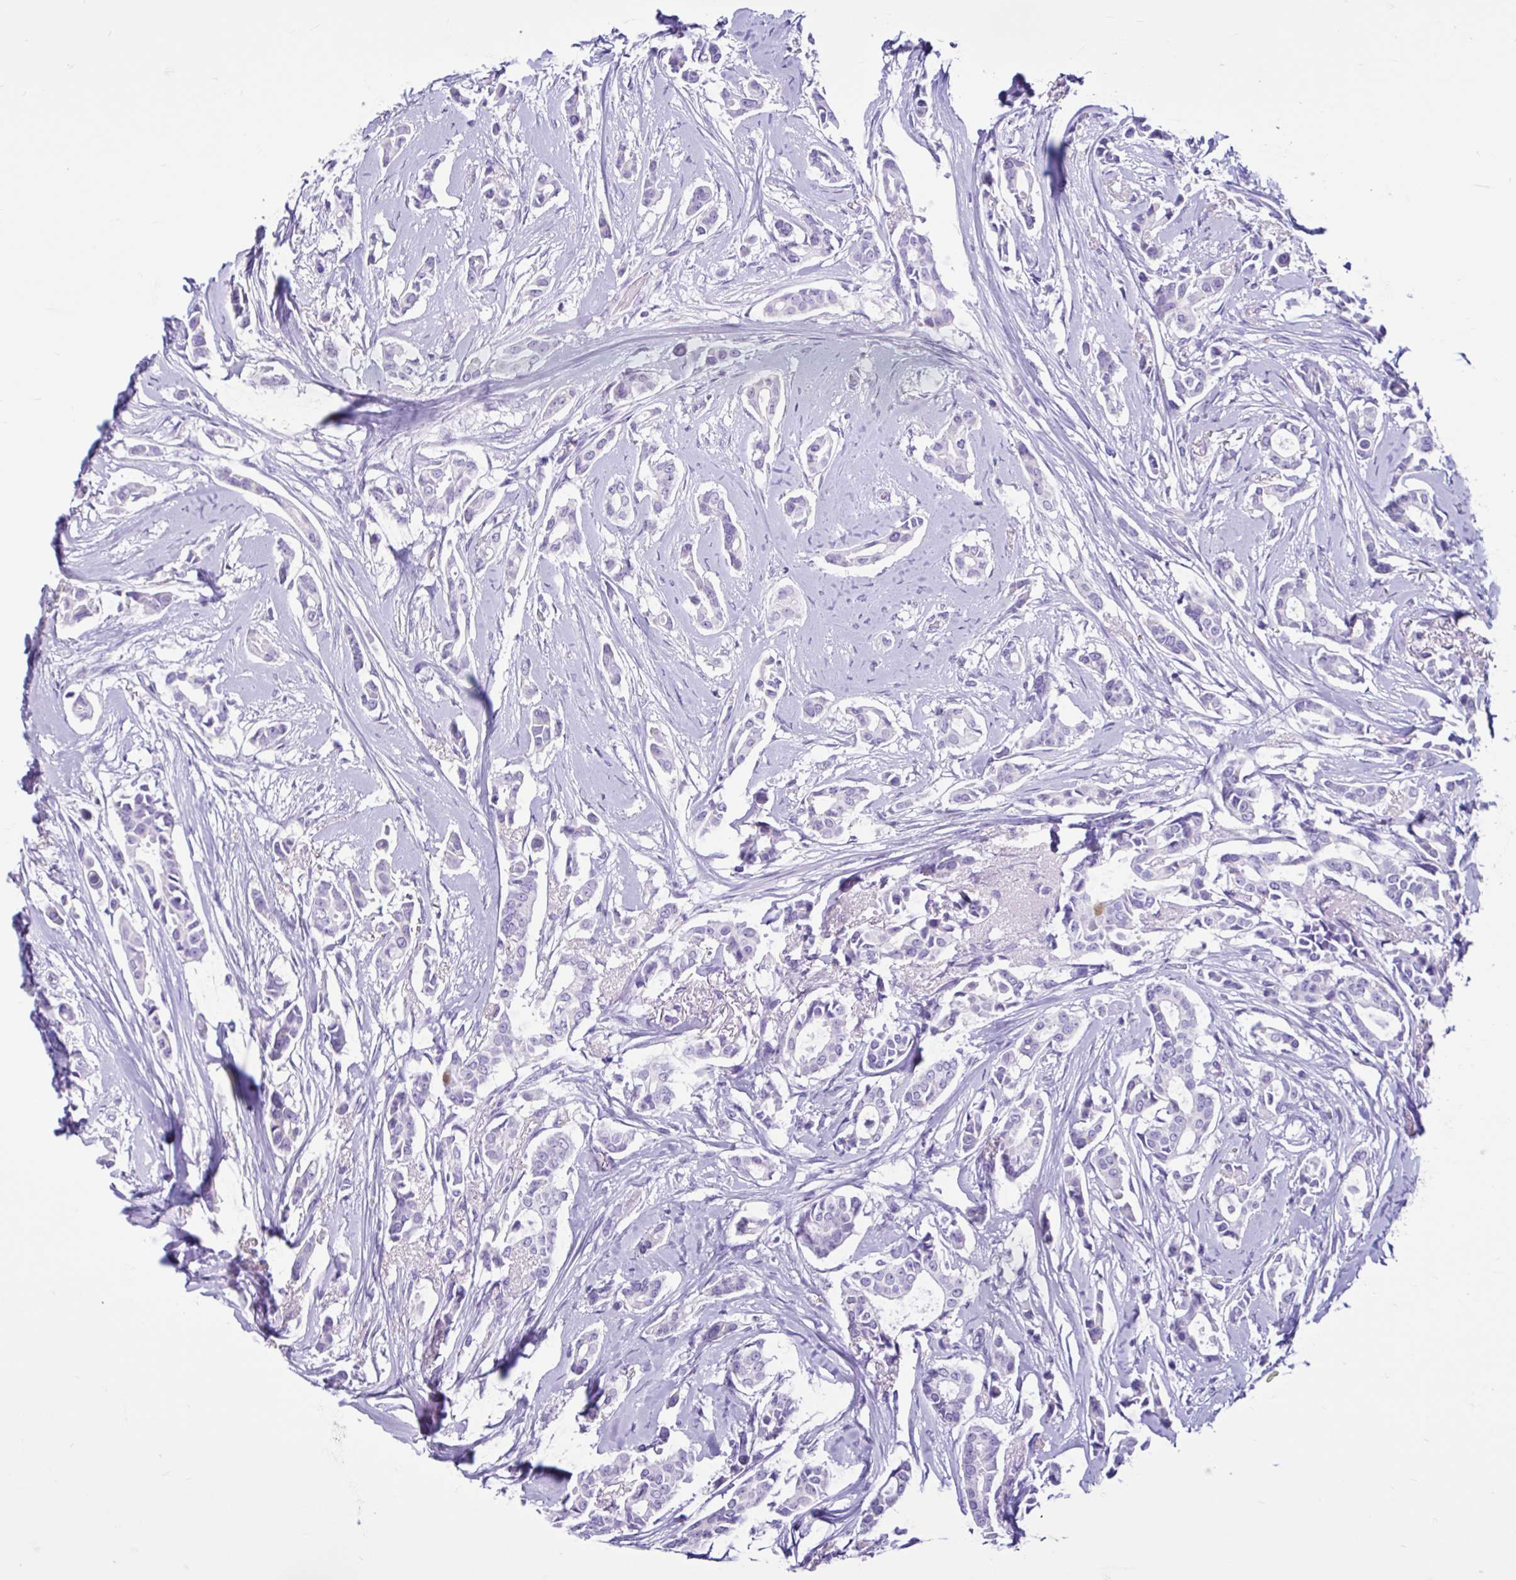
{"staining": {"intensity": "negative", "quantity": "none", "location": "none"}, "tissue": "breast cancer", "cell_type": "Tumor cells", "image_type": "cancer", "snomed": [{"axis": "morphology", "description": "Duct carcinoma"}, {"axis": "topography", "description": "Breast"}], "caption": "IHC photomicrograph of human breast intraductal carcinoma stained for a protein (brown), which reveals no positivity in tumor cells.", "gene": "CYP19A1", "patient": {"sex": "female", "age": 64}}